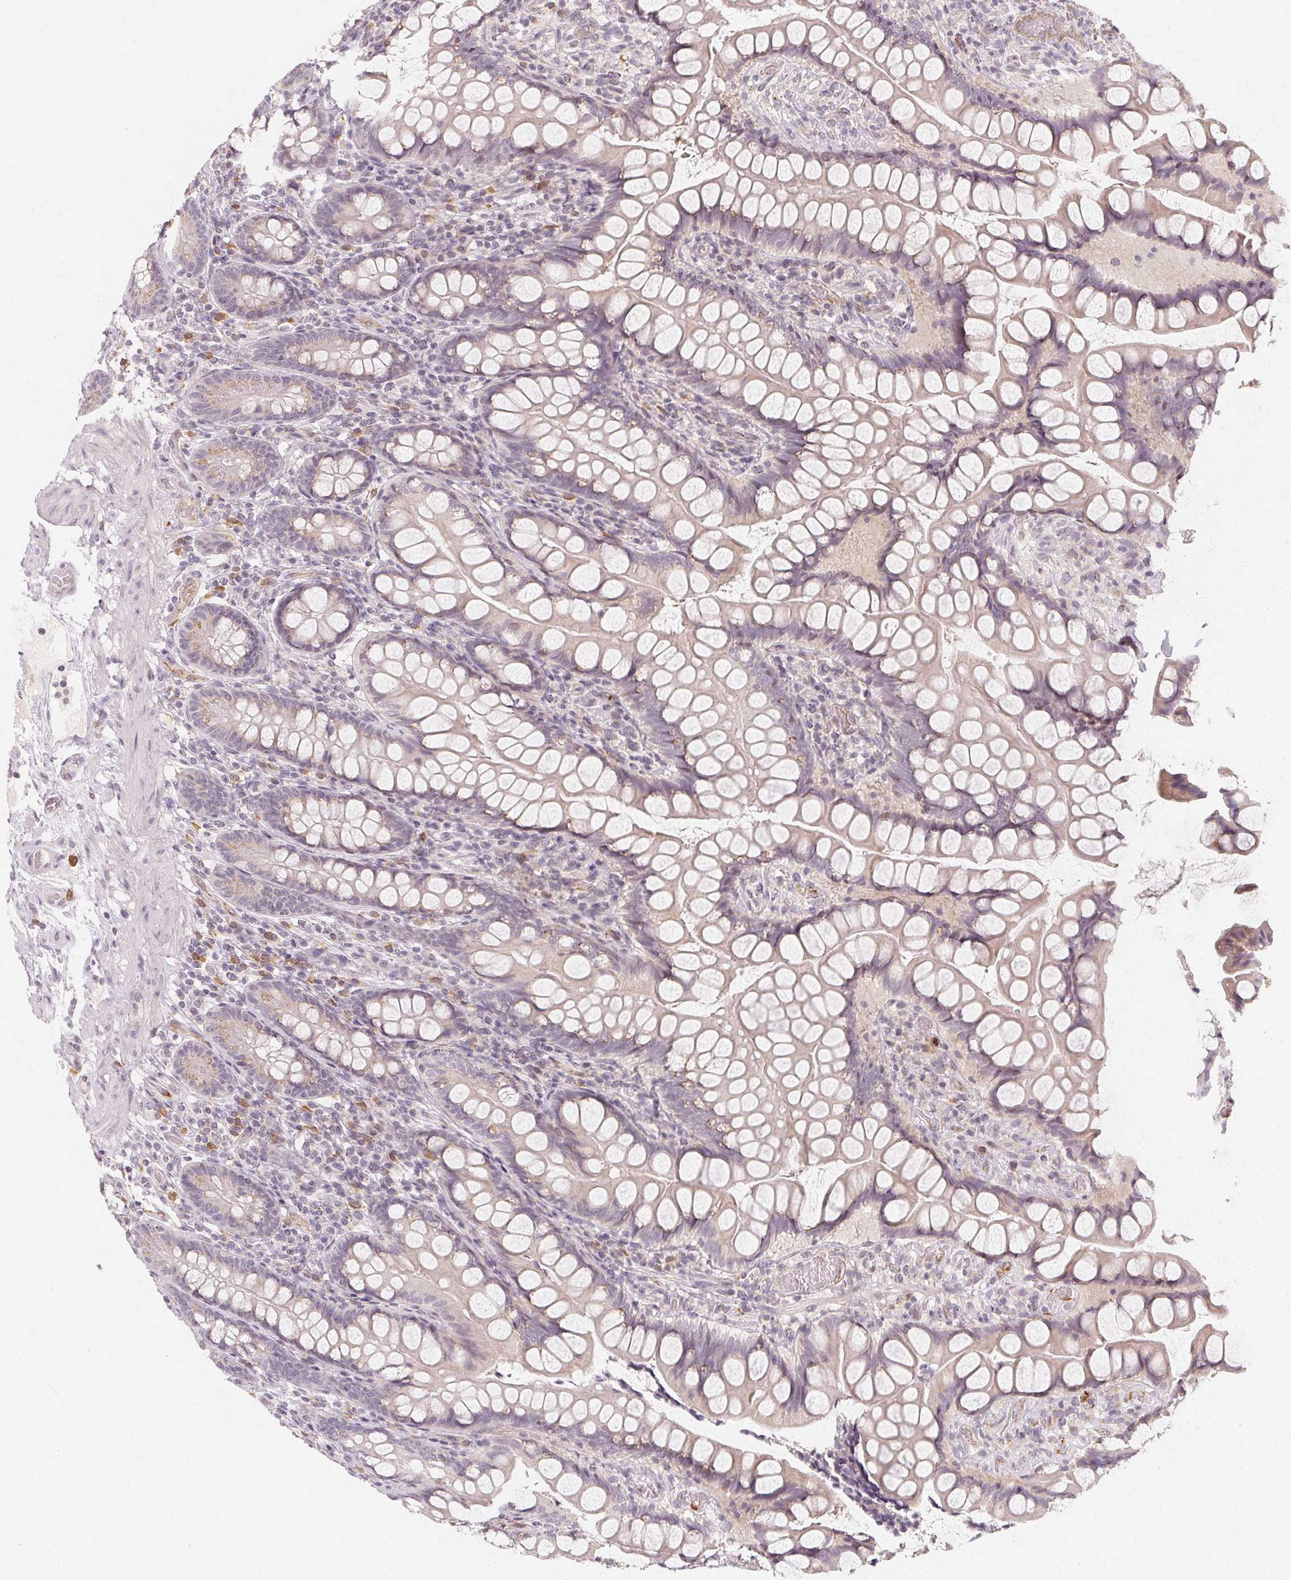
{"staining": {"intensity": "negative", "quantity": "none", "location": "none"}, "tissue": "small intestine", "cell_type": "Glandular cells", "image_type": "normal", "snomed": [{"axis": "morphology", "description": "Normal tissue, NOS"}, {"axis": "topography", "description": "Small intestine"}], "caption": "DAB immunohistochemical staining of benign small intestine shows no significant positivity in glandular cells. The staining is performed using DAB brown chromogen with nuclei counter-stained in using hematoxylin.", "gene": "CLCNKA", "patient": {"sex": "male", "age": 70}}